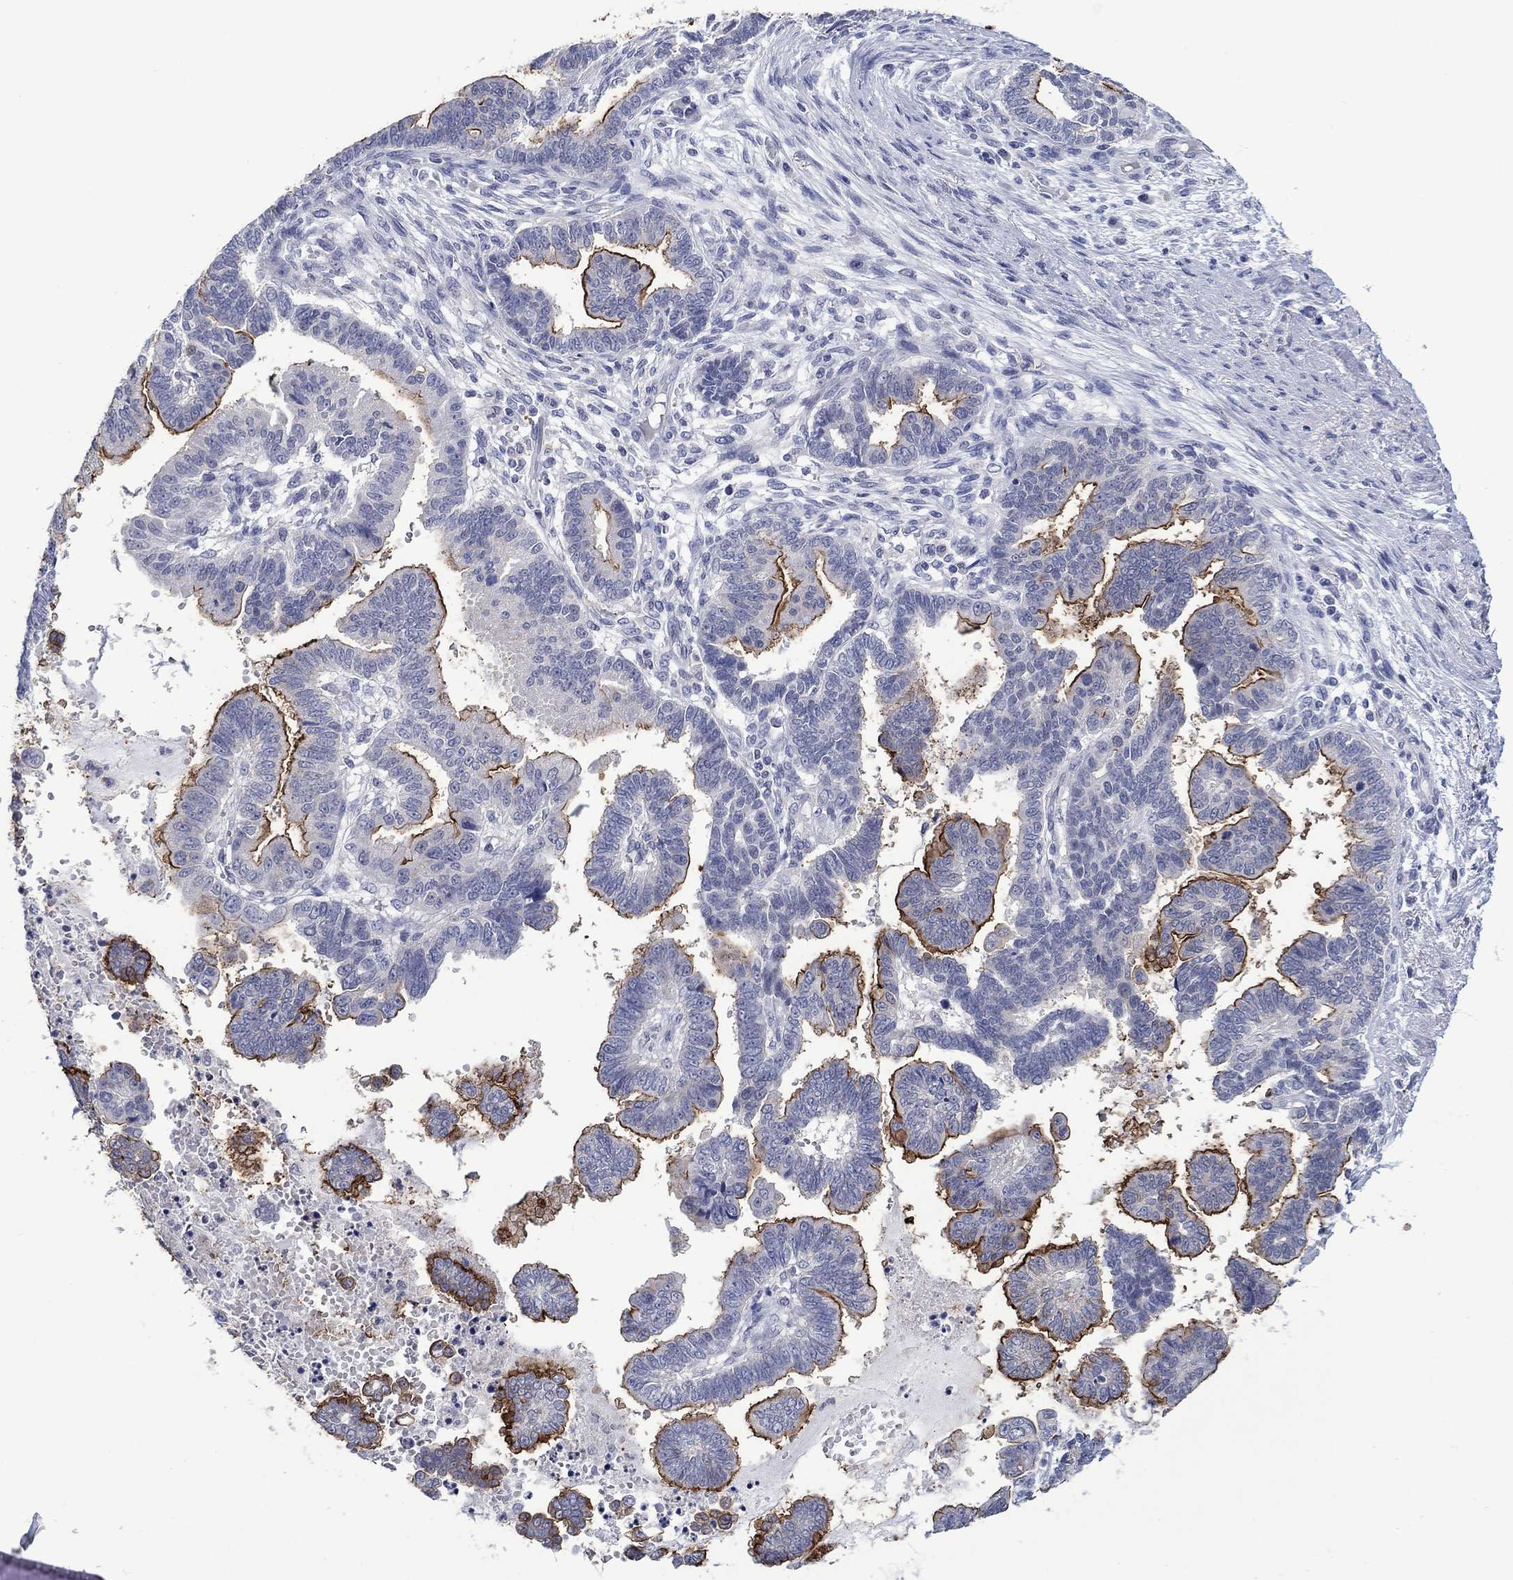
{"staining": {"intensity": "strong", "quantity": "25%-75%", "location": "cytoplasmic/membranous"}, "tissue": "stomach cancer", "cell_type": "Tumor cells", "image_type": "cancer", "snomed": [{"axis": "morphology", "description": "Adenocarcinoma, NOS"}, {"axis": "topography", "description": "Stomach"}], "caption": "Tumor cells demonstrate high levels of strong cytoplasmic/membranous staining in approximately 25%-75% of cells in stomach cancer.", "gene": "FER1L6", "patient": {"sex": "male", "age": 83}}